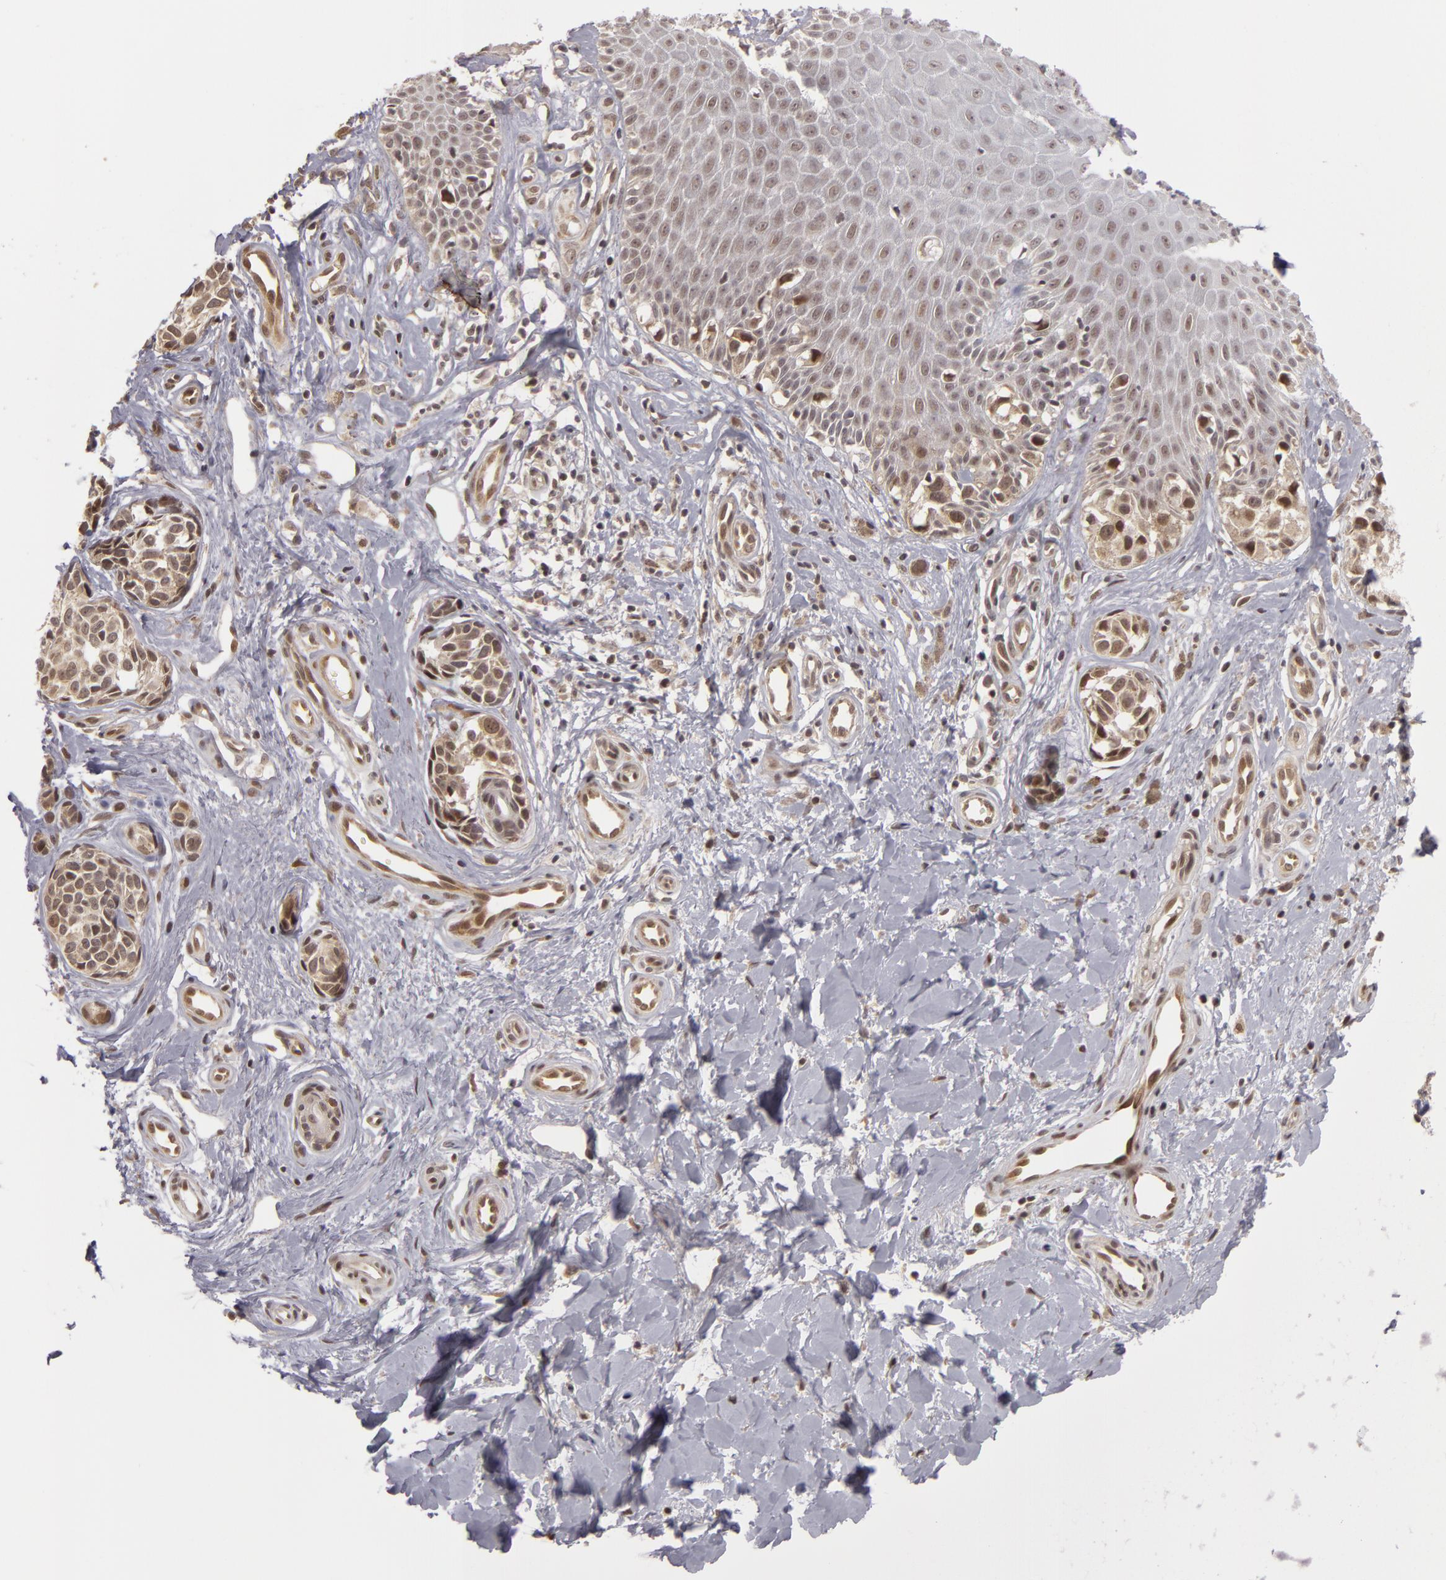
{"staining": {"intensity": "moderate", "quantity": "25%-75%", "location": "nuclear"}, "tissue": "melanoma", "cell_type": "Tumor cells", "image_type": "cancer", "snomed": [{"axis": "morphology", "description": "Malignant melanoma, NOS"}, {"axis": "topography", "description": "Skin"}], "caption": "A brown stain shows moderate nuclear staining of a protein in malignant melanoma tumor cells. Using DAB (brown) and hematoxylin (blue) stains, captured at high magnification using brightfield microscopy.", "gene": "ZNF133", "patient": {"sex": "male", "age": 79}}